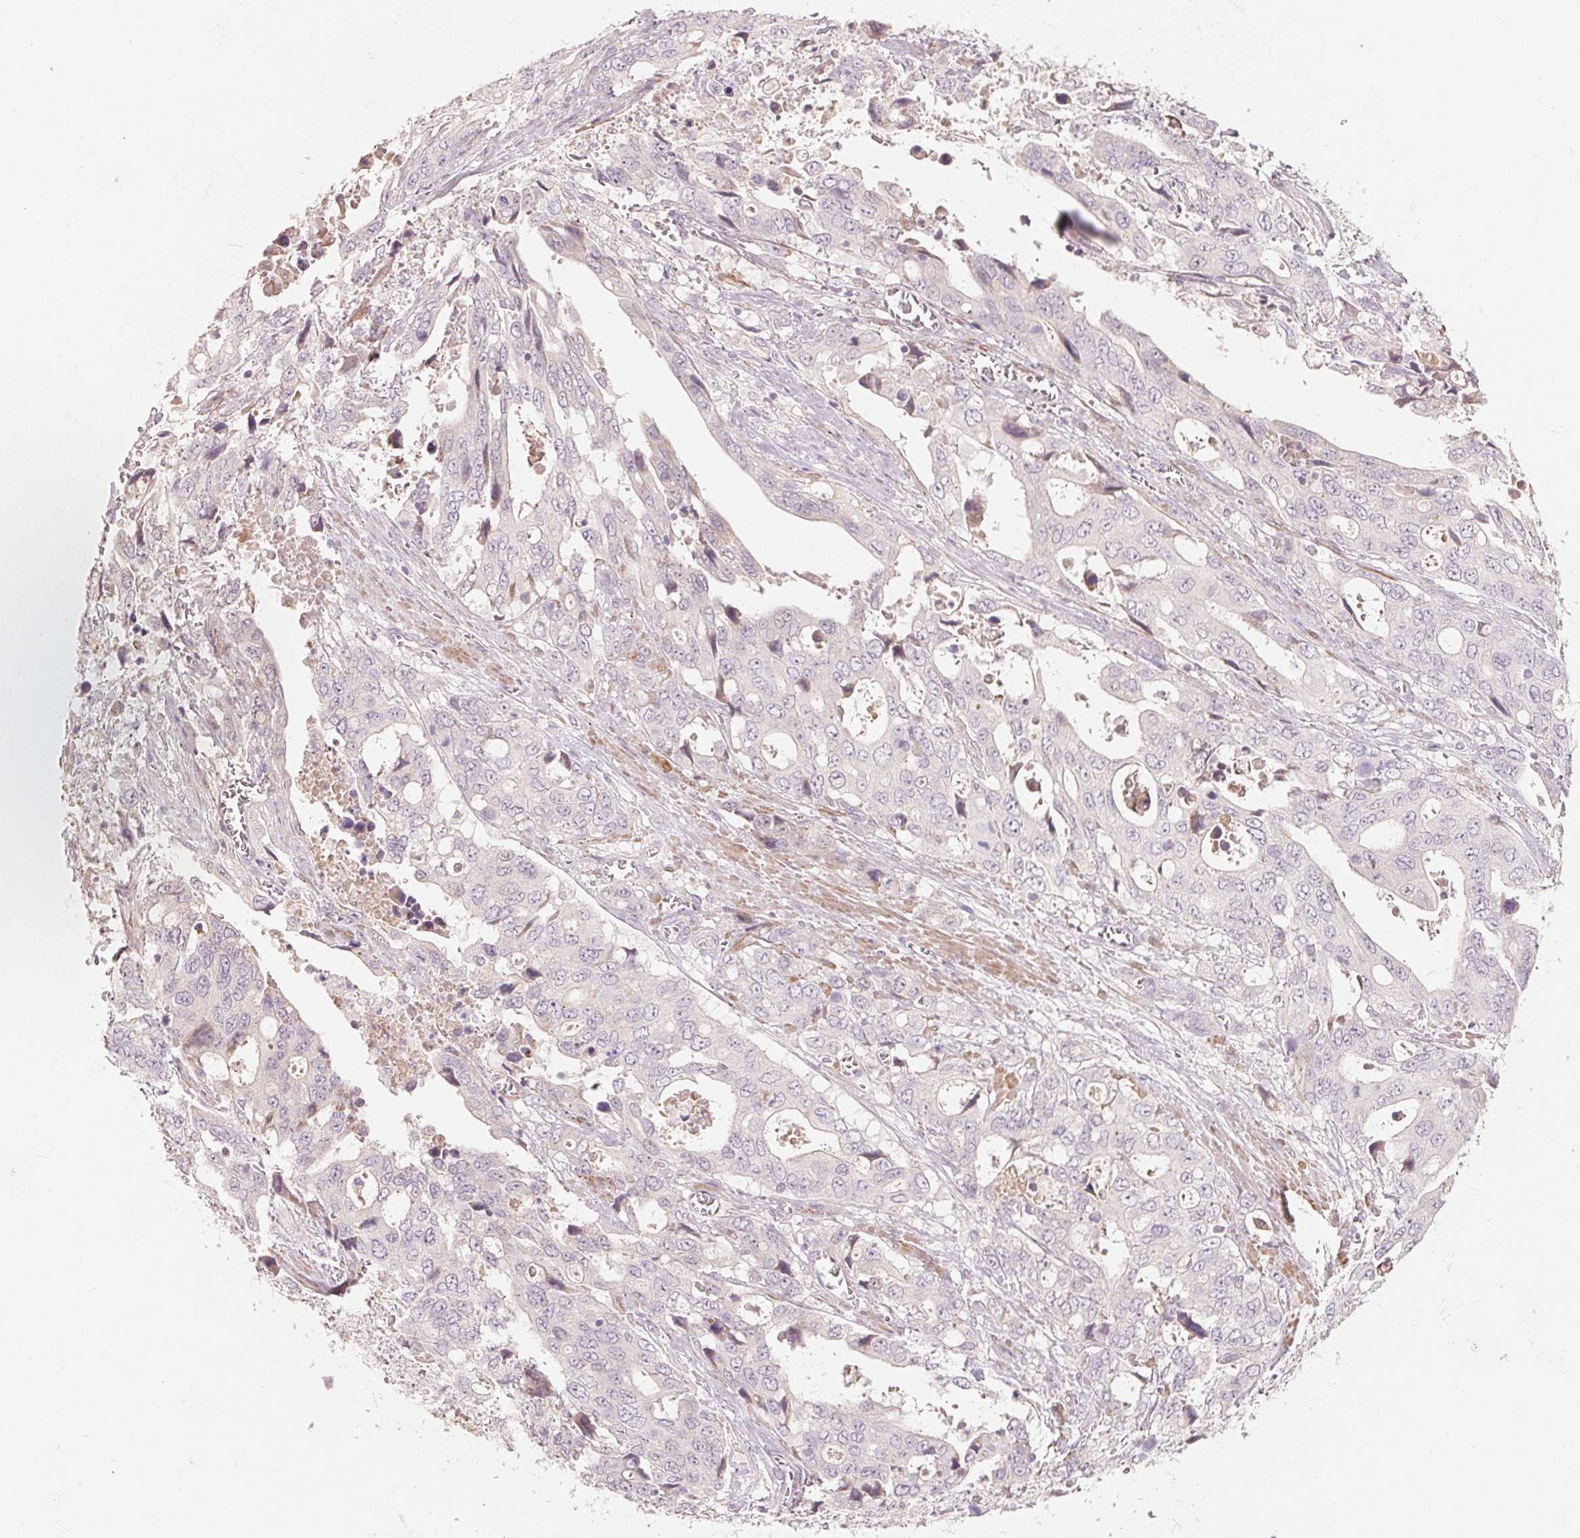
{"staining": {"intensity": "negative", "quantity": "none", "location": "none"}, "tissue": "stomach cancer", "cell_type": "Tumor cells", "image_type": "cancer", "snomed": [{"axis": "morphology", "description": "Adenocarcinoma, NOS"}, {"axis": "topography", "description": "Stomach, upper"}], "caption": "Immunohistochemistry micrograph of neoplastic tissue: human stomach cancer (adenocarcinoma) stained with DAB shows no significant protein positivity in tumor cells. (DAB immunohistochemistry (IHC) with hematoxylin counter stain).", "gene": "TP53AIP1", "patient": {"sex": "male", "age": 74}}